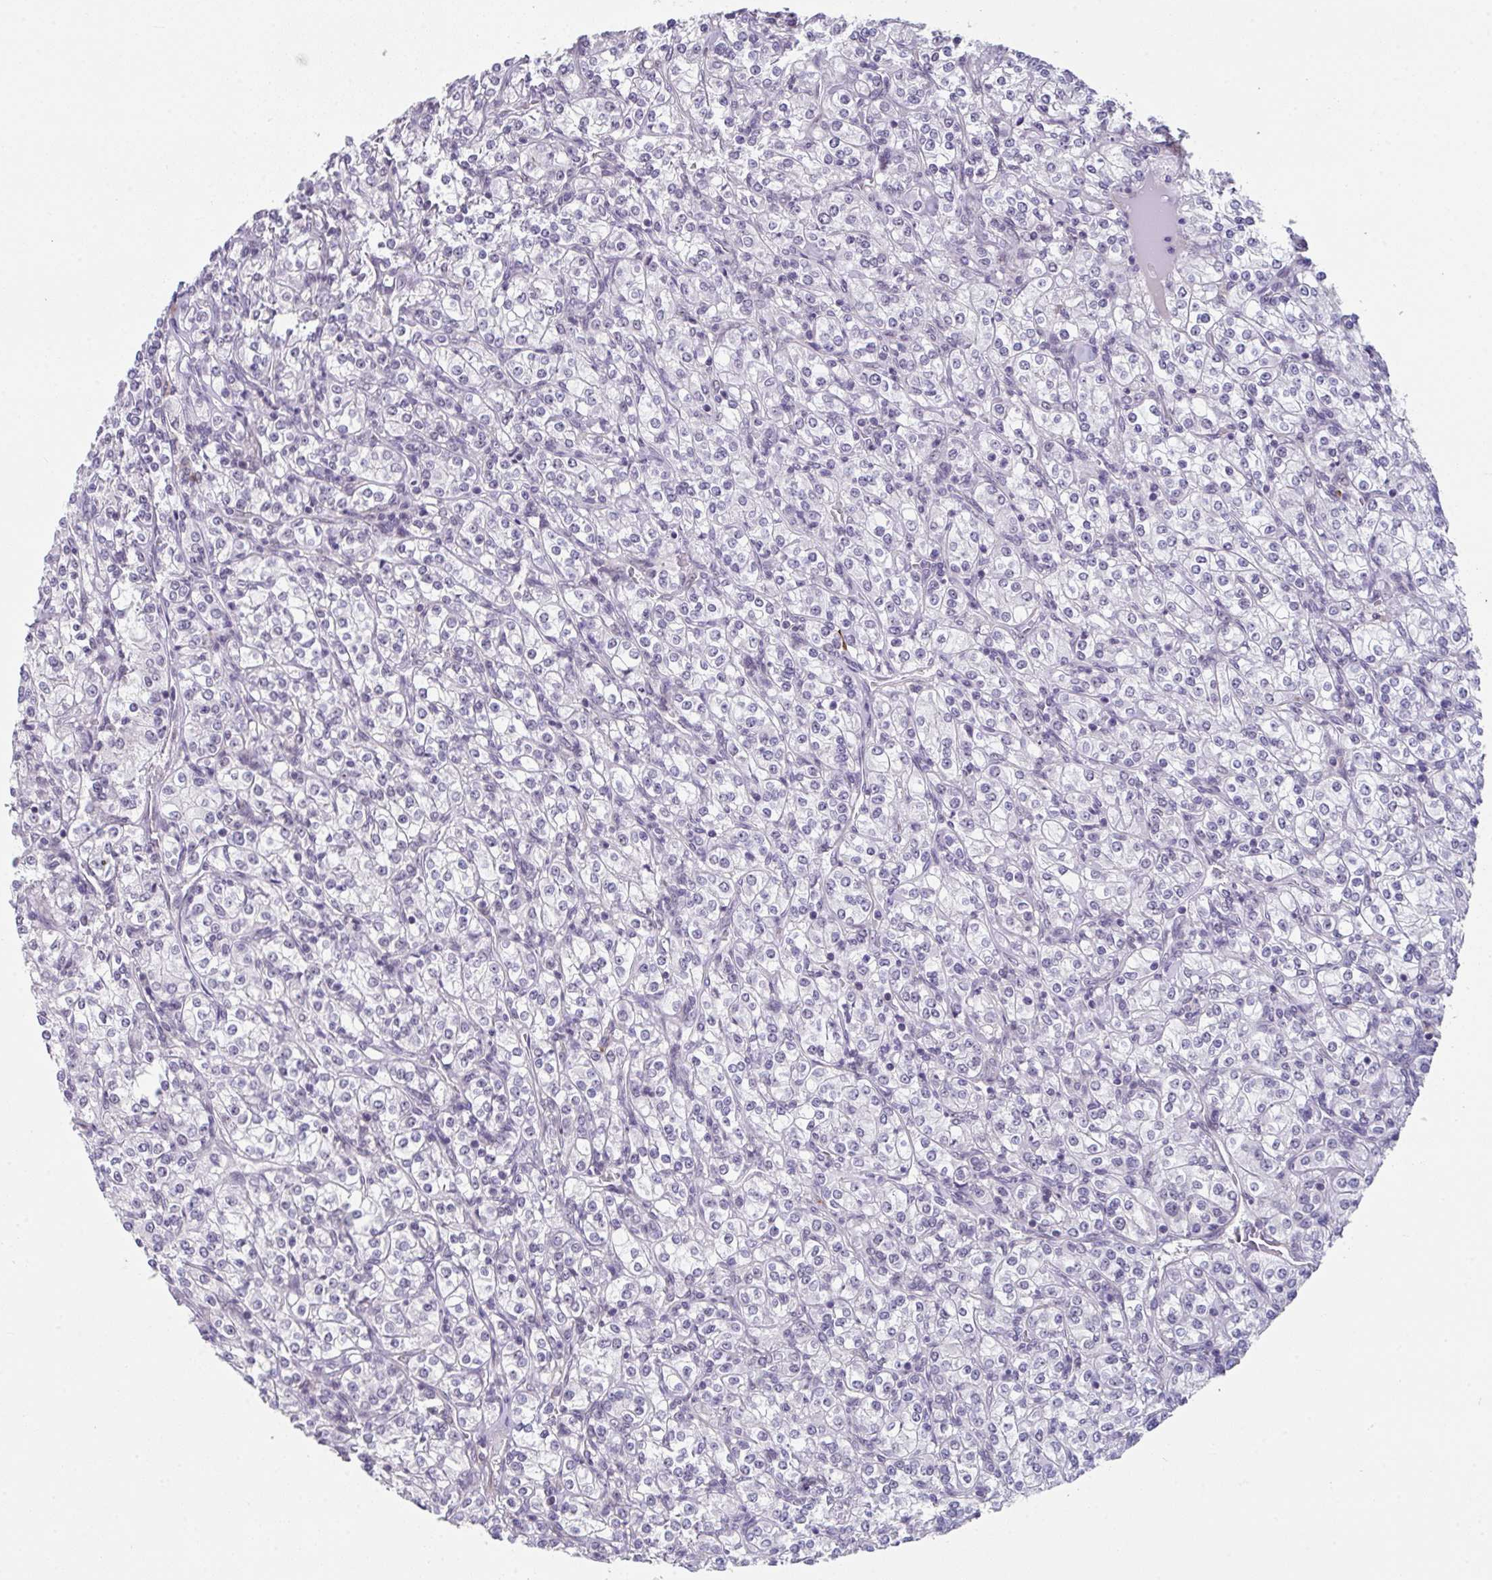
{"staining": {"intensity": "negative", "quantity": "none", "location": "none"}, "tissue": "renal cancer", "cell_type": "Tumor cells", "image_type": "cancer", "snomed": [{"axis": "morphology", "description": "Adenocarcinoma, NOS"}, {"axis": "topography", "description": "Kidney"}], "caption": "DAB (3,3'-diaminobenzidine) immunohistochemical staining of renal cancer (adenocarcinoma) exhibits no significant staining in tumor cells. The staining is performed using DAB brown chromogen with nuclei counter-stained in using hematoxylin.", "gene": "RBBP6", "patient": {"sex": "male", "age": 77}}